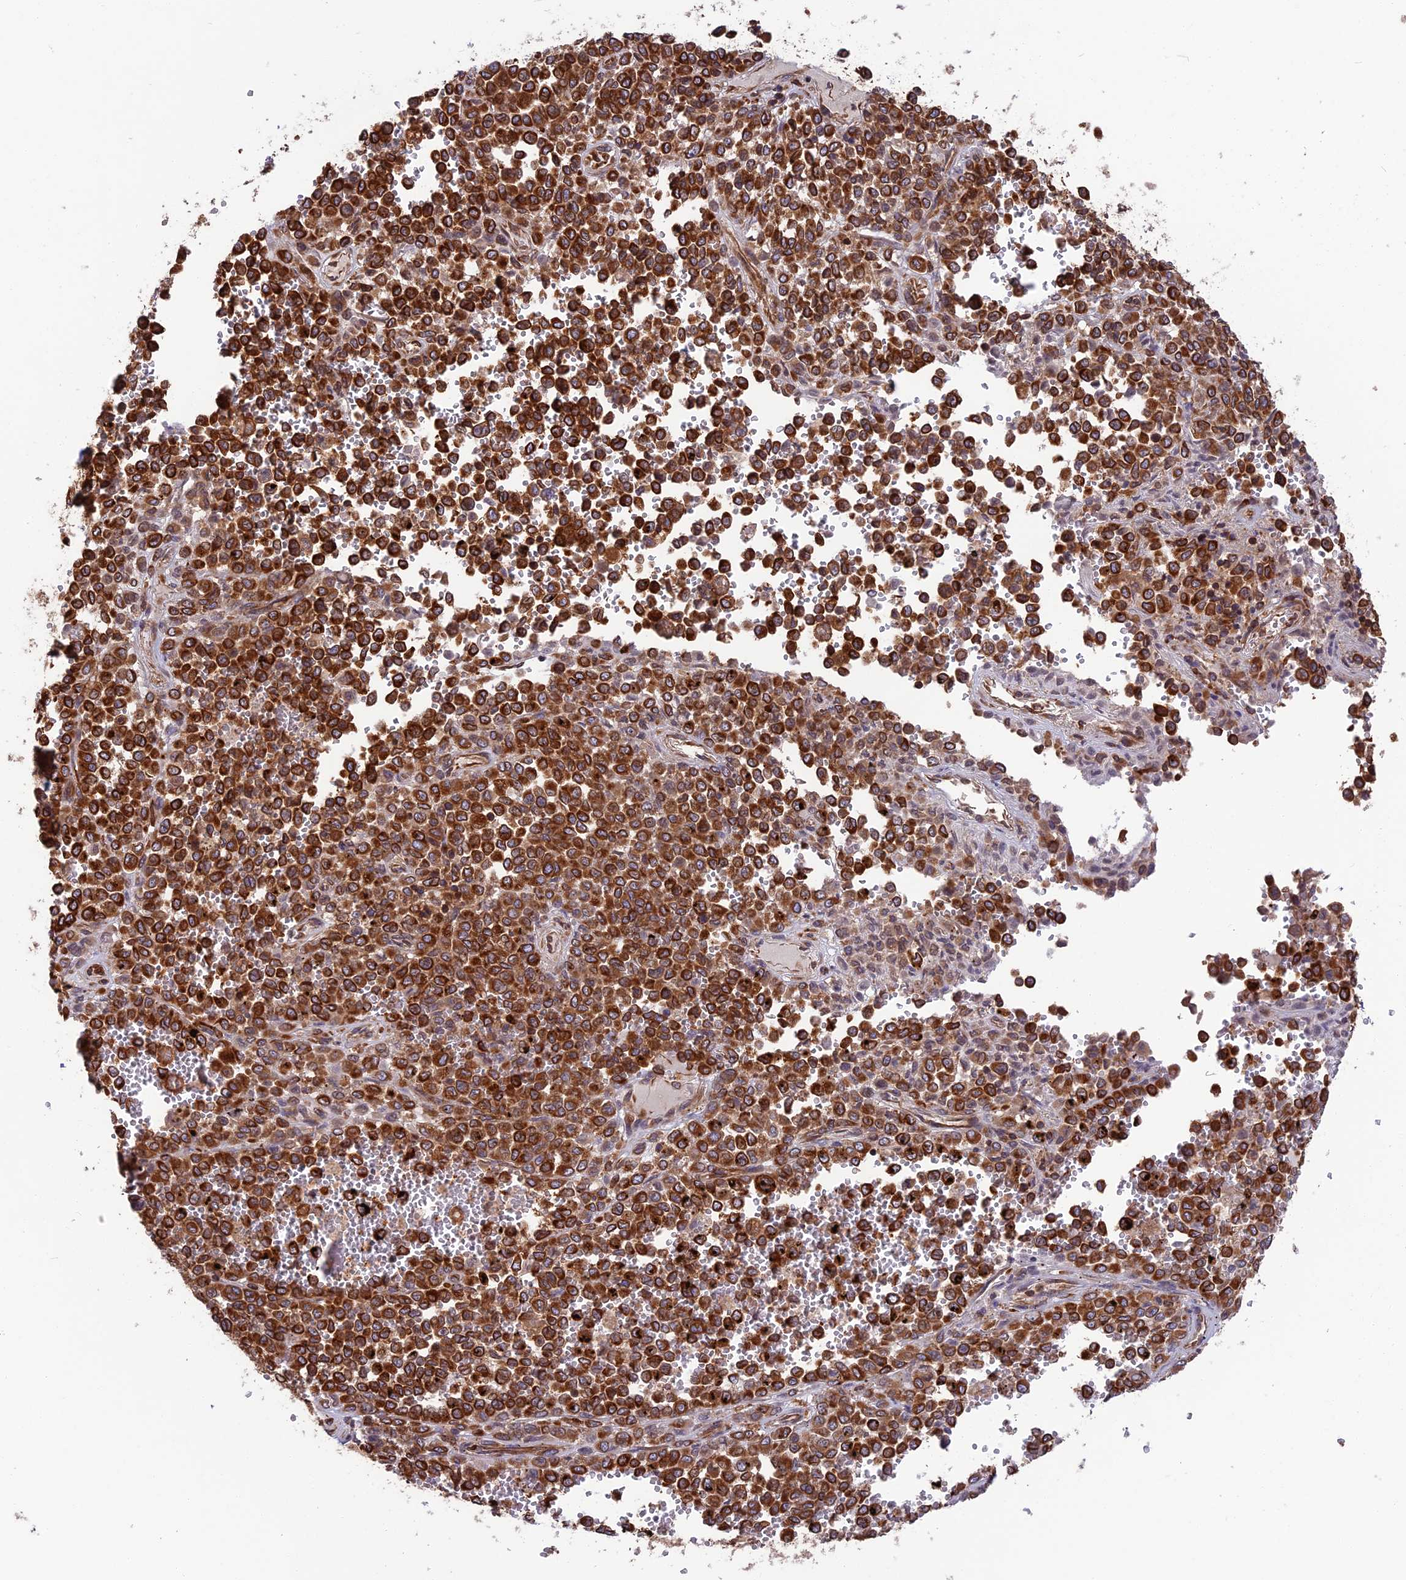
{"staining": {"intensity": "strong", "quantity": ">75%", "location": "cytoplasmic/membranous"}, "tissue": "melanoma", "cell_type": "Tumor cells", "image_type": "cancer", "snomed": [{"axis": "morphology", "description": "Malignant melanoma, Metastatic site"}, {"axis": "topography", "description": "Pancreas"}], "caption": "Melanoma stained with IHC reveals strong cytoplasmic/membranous positivity in about >75% of tumor cells.", "gene": "WDR1", "patient": {"sex": "female", "age": 30}}